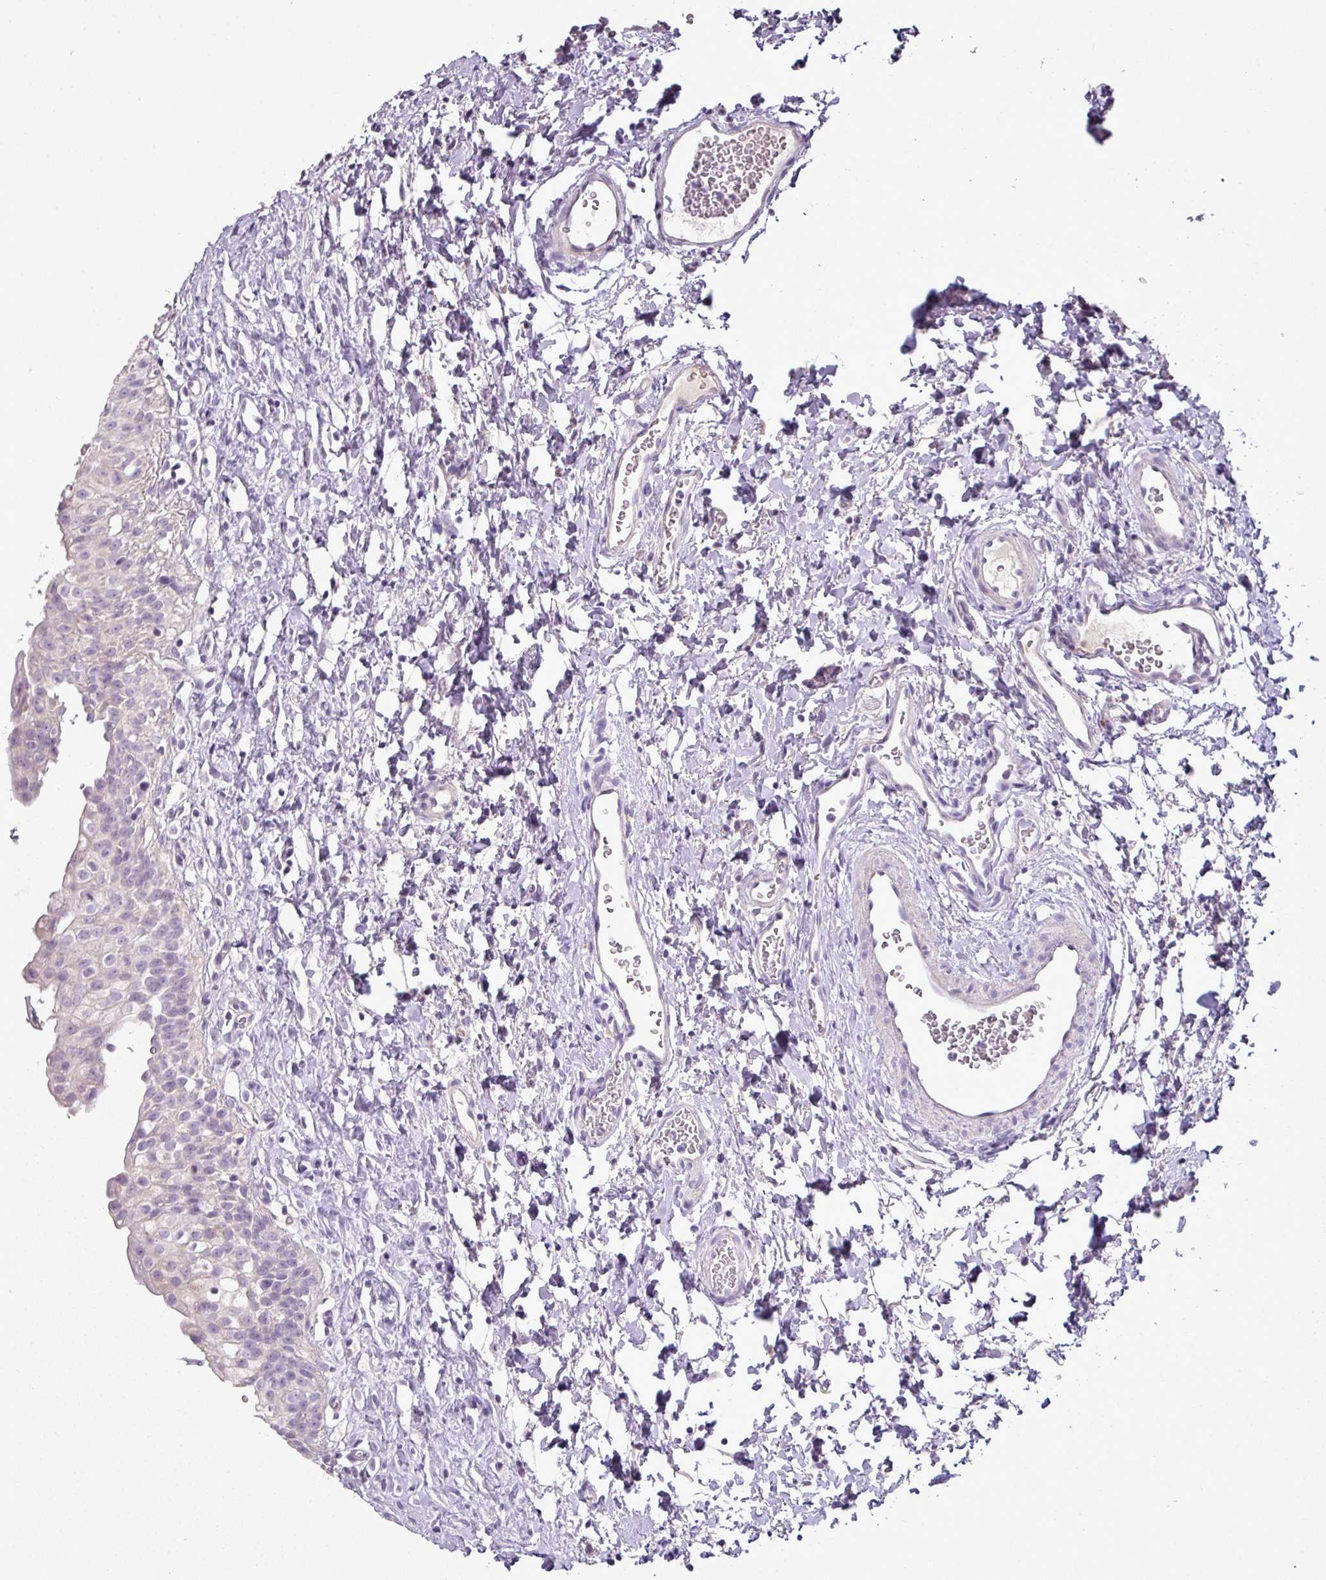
{"staining": {"intensity": "negative", "quantity": "none", "location": "none"}, "tissue": "urinary bladder", "cell_type": "Urothelial cells", "image_type": "normal", "snomed": [{"axis": "morphology", "description": "Normal tissue, NOS"}, {"axis": "topography", "description": "Urinary bladder"}], "caption": "Urothelial cells are negative for brown protein staining in unremarkable urinary bladder.", "gene": "BRINP2", "patient": {"sex": "male", "age": 51}}